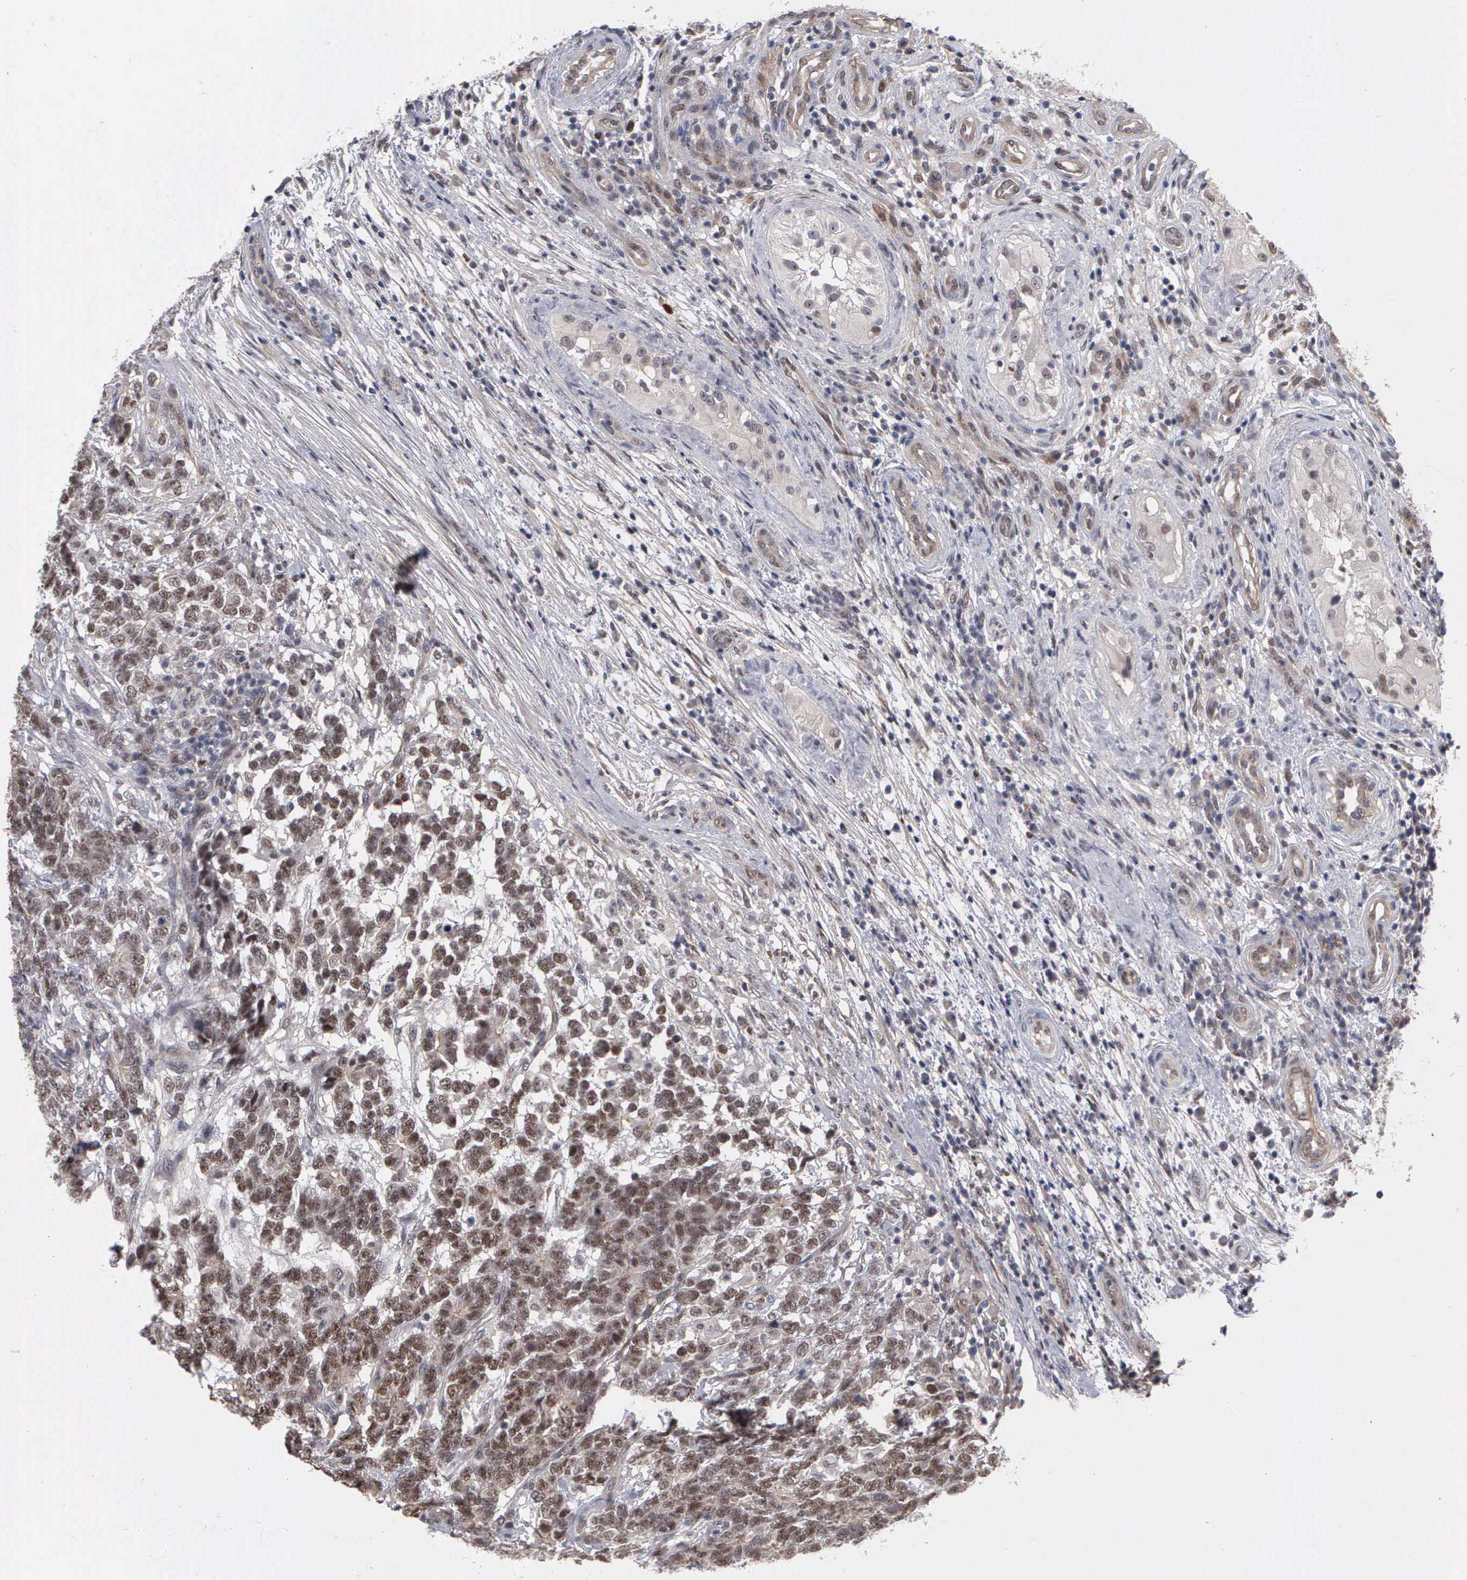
{"staining": {"intensity": "moderate", "quantity": ">75%", "location": "nuclear"}, "tissue": "testis cancer", "cell_type": "Tumor cells", "image_type": "cancer", "snomed": [{"axis": "morphology", "description": "Carcinoma, Embryonal, NOS"}, {"axis": "topography", "description": "Testis"}], "caption": "Immunohistochemistry of human embryonal carcinoma (testis) demonstrates medium levels of moderate nuclear expression in approximately >75% of tumor cells.", "gene": "ZBTB33", "patient": {"sex": "male", "age": 26}}